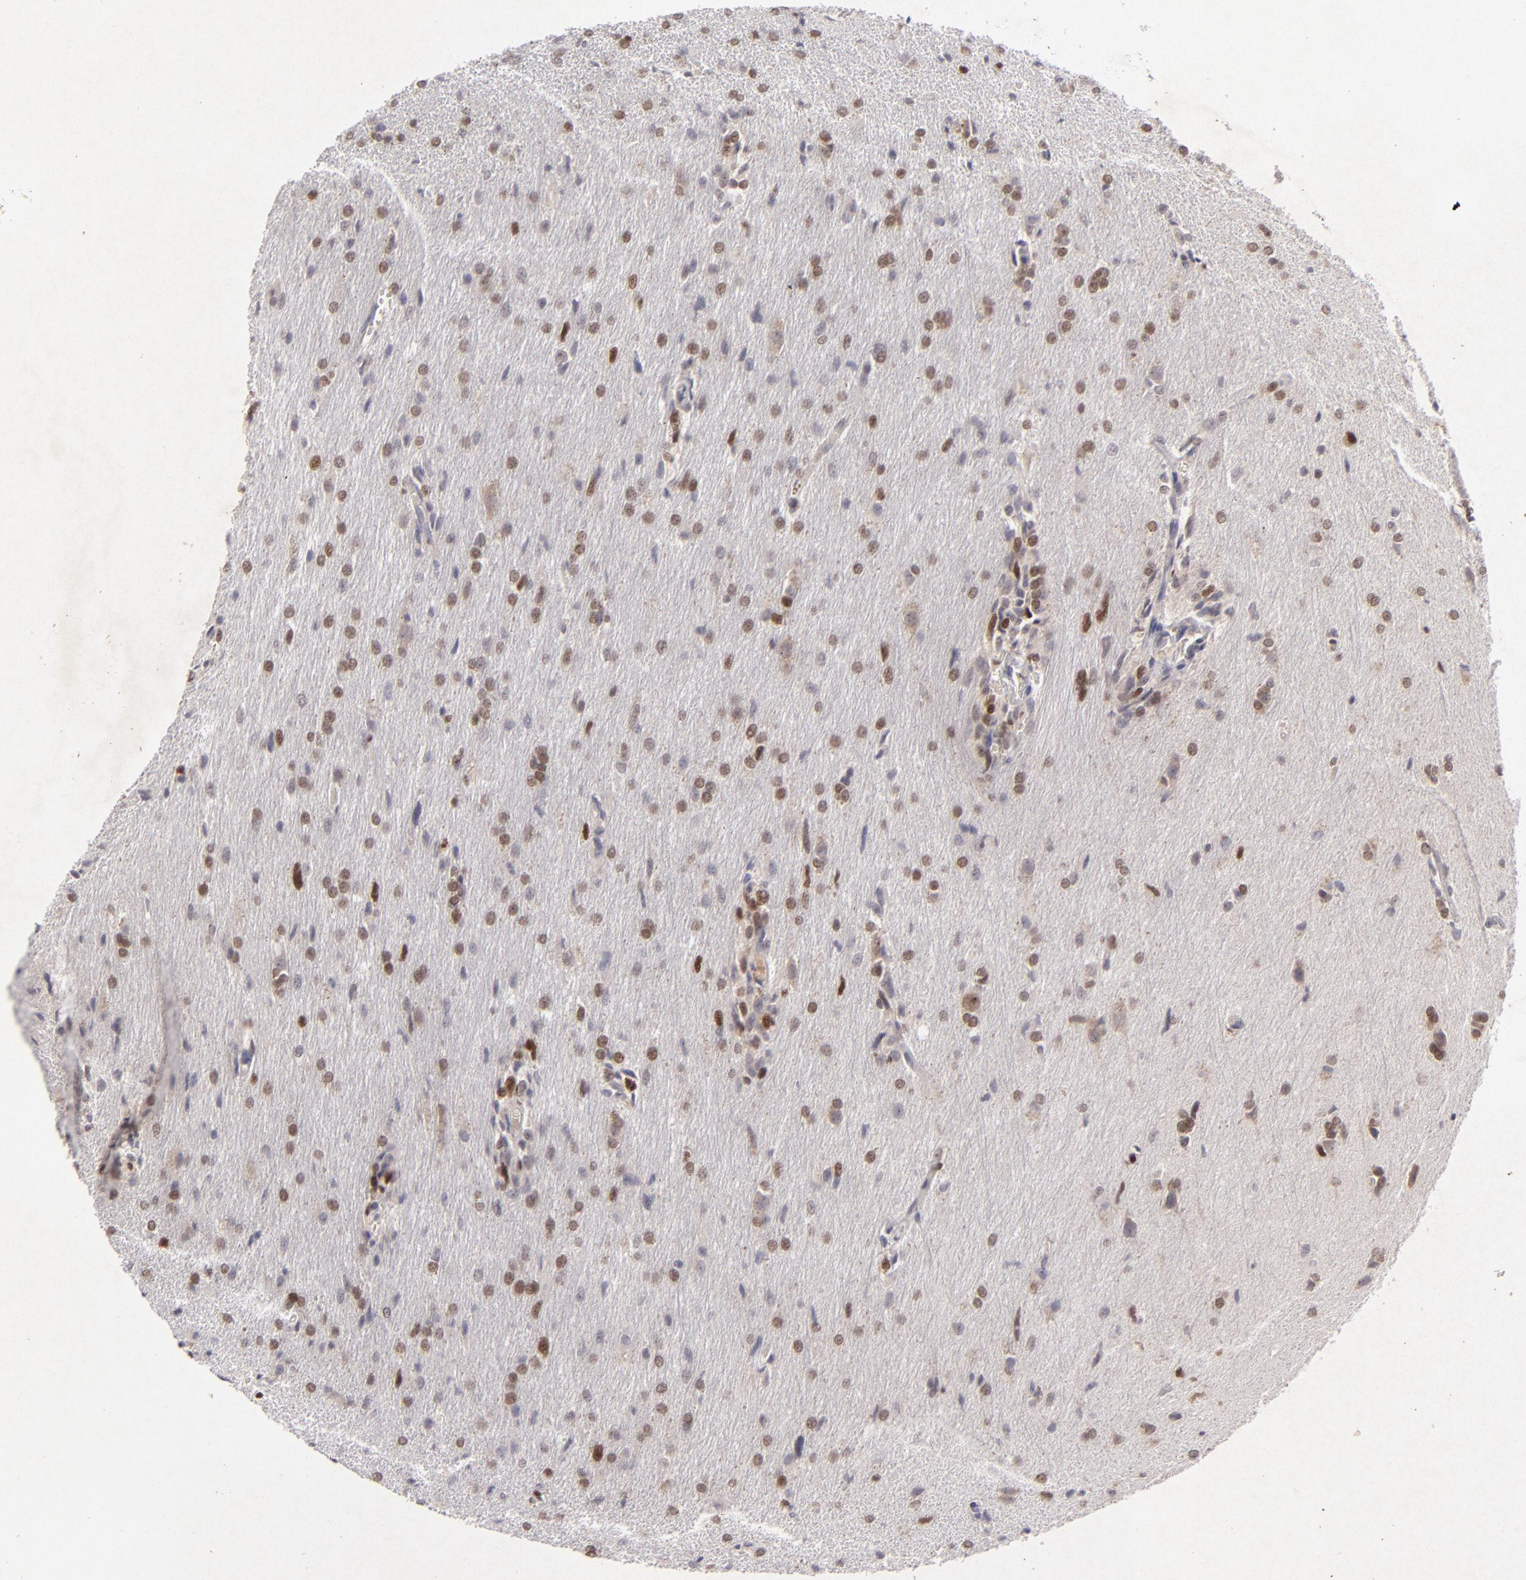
{"staining": {"intensity": "moderate", "quantity": "25%-75%", "location": "nuclear"}, "tissue": "glioma", "cell_type": "Tumor cells", "image_type": "cancer", "snomed": [{"axis": "morphology", "description": "Glioma, malignant, High grade"}, {"axis": "topography", "description": "Brain"}], "caption": "This is a photomicrograph of immunohistochemistry staining of glioma, which shows moderate expression in the nuclear of tumor cells.", "gene": "FEN1", "patient": {"sex": "male", "age": 68}}